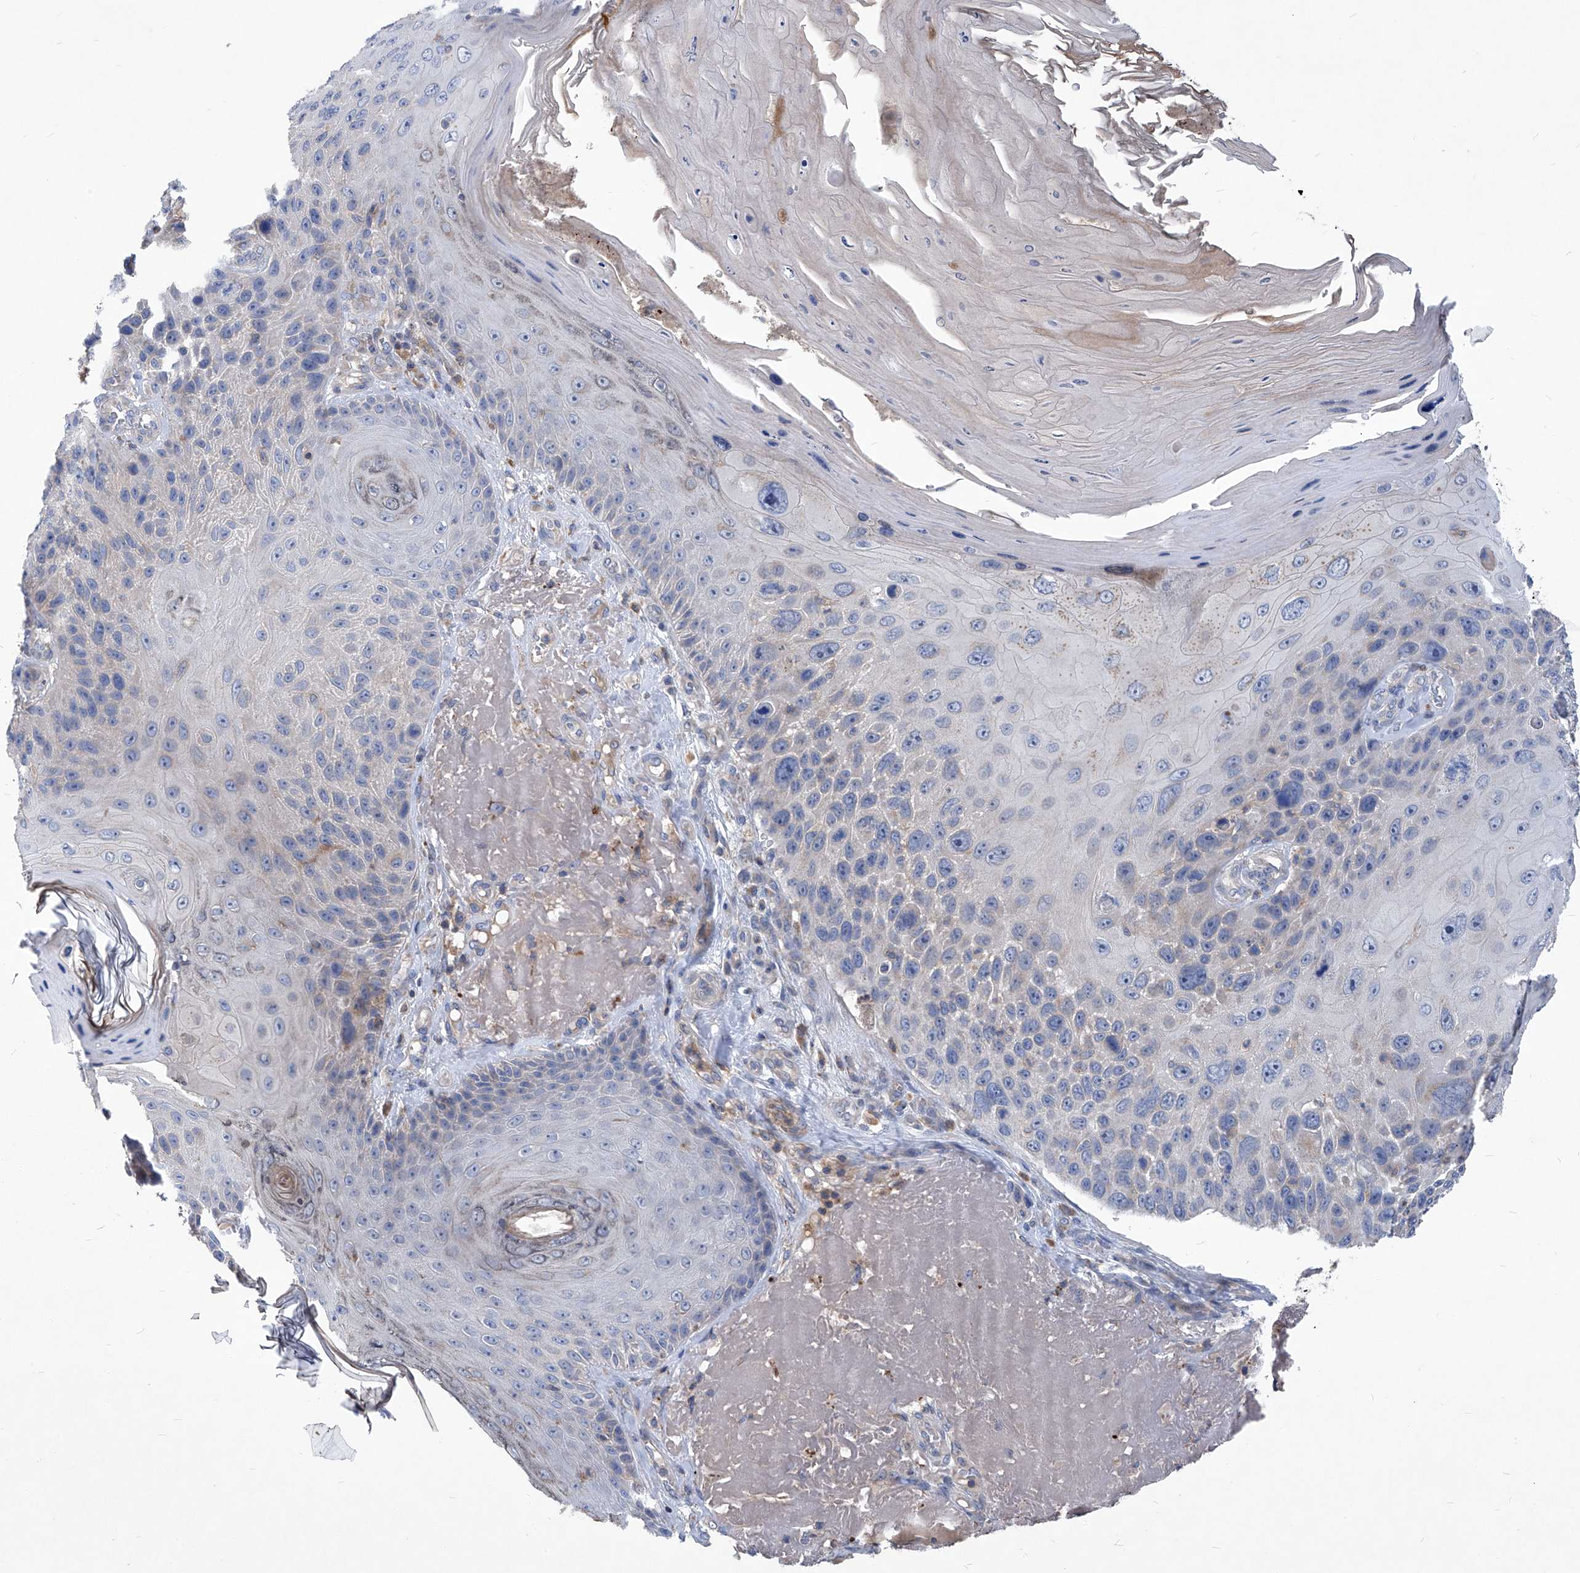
{"staining": {"intensity": "negative", "quantity": "none", "location": "none"}, "tissue": "skin cancer", "cell_type": "Tumor cells", "image_type": "cancer", "snomed": [{"axis": "morphology", "description": "Squamous cell carcinoma, NOS"}, {"axis": "topography", "description": "Skin"}], "caption": "The histopathology image demonstrates no staining of tumor cells in skin cancer (squamous cell carcinoma).", "gene": "EPHA8", "patient": {"sex": "female", "age": 88}}